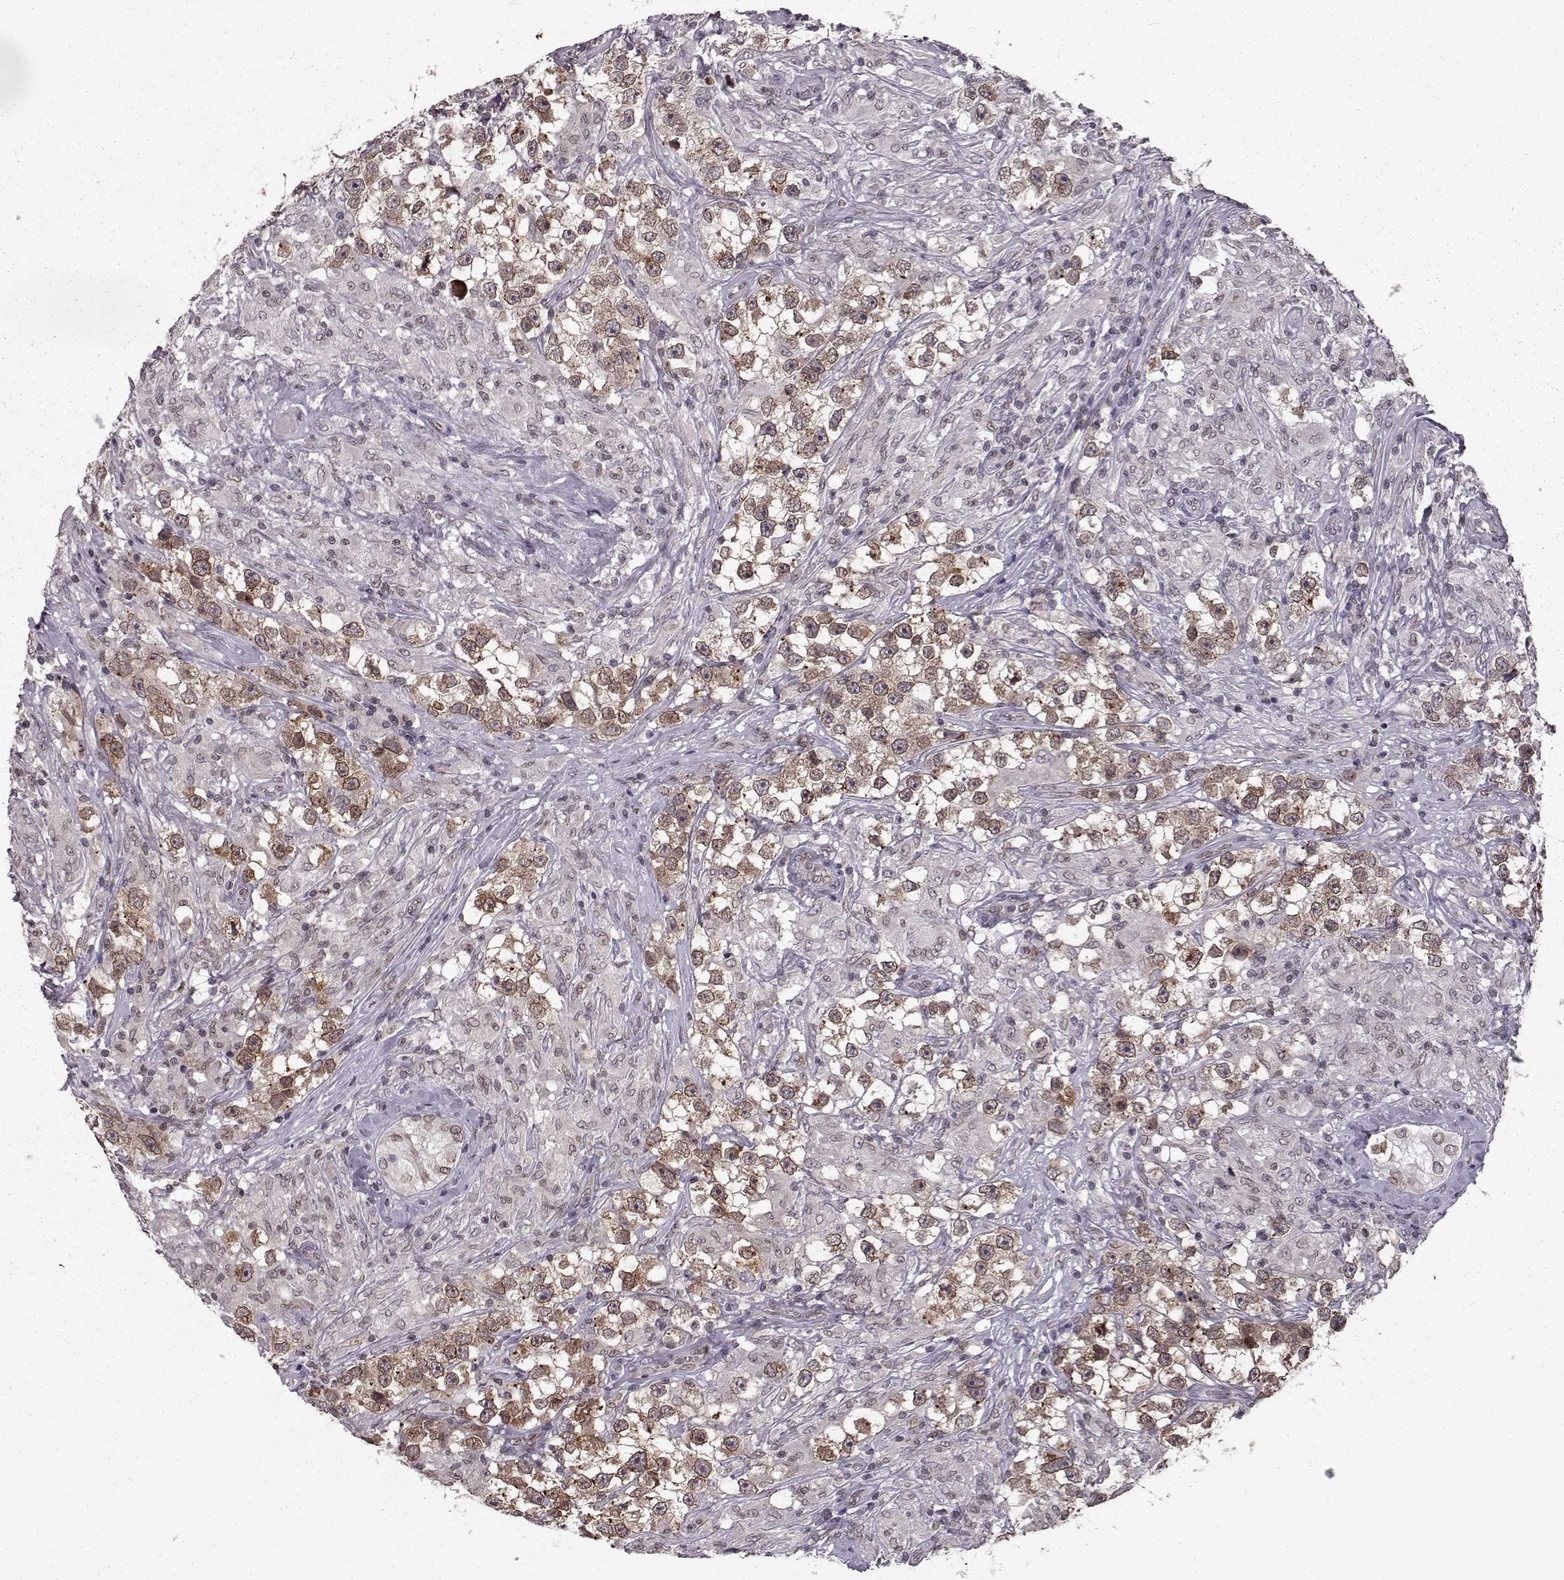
{"staining": {"intensity": "moderate", "quantity": ">75%", "location": "cytoplasmic/membranous,nuclear"}, "tissue": "testis cancer", "cell_type": "Tumor cells", "image_type": "cancer", "snomed": [{"axis": "morphology", "description": "Seminoma, NOS"}, {"axis": "topography", "description": "Testis"}], "caption": "Testis seminoma was stained to show a protein in brown. There is medium levels of moderate cytoplasmic/membranous and nuclear expression in about >75% of tumor cells. (DAB (3,3'-diaminobenzidine) IHC, brown staining for protein, blue staining for nuclei).", "gene": "NUP37", "patient": {"sex": "male", "age": 46}}